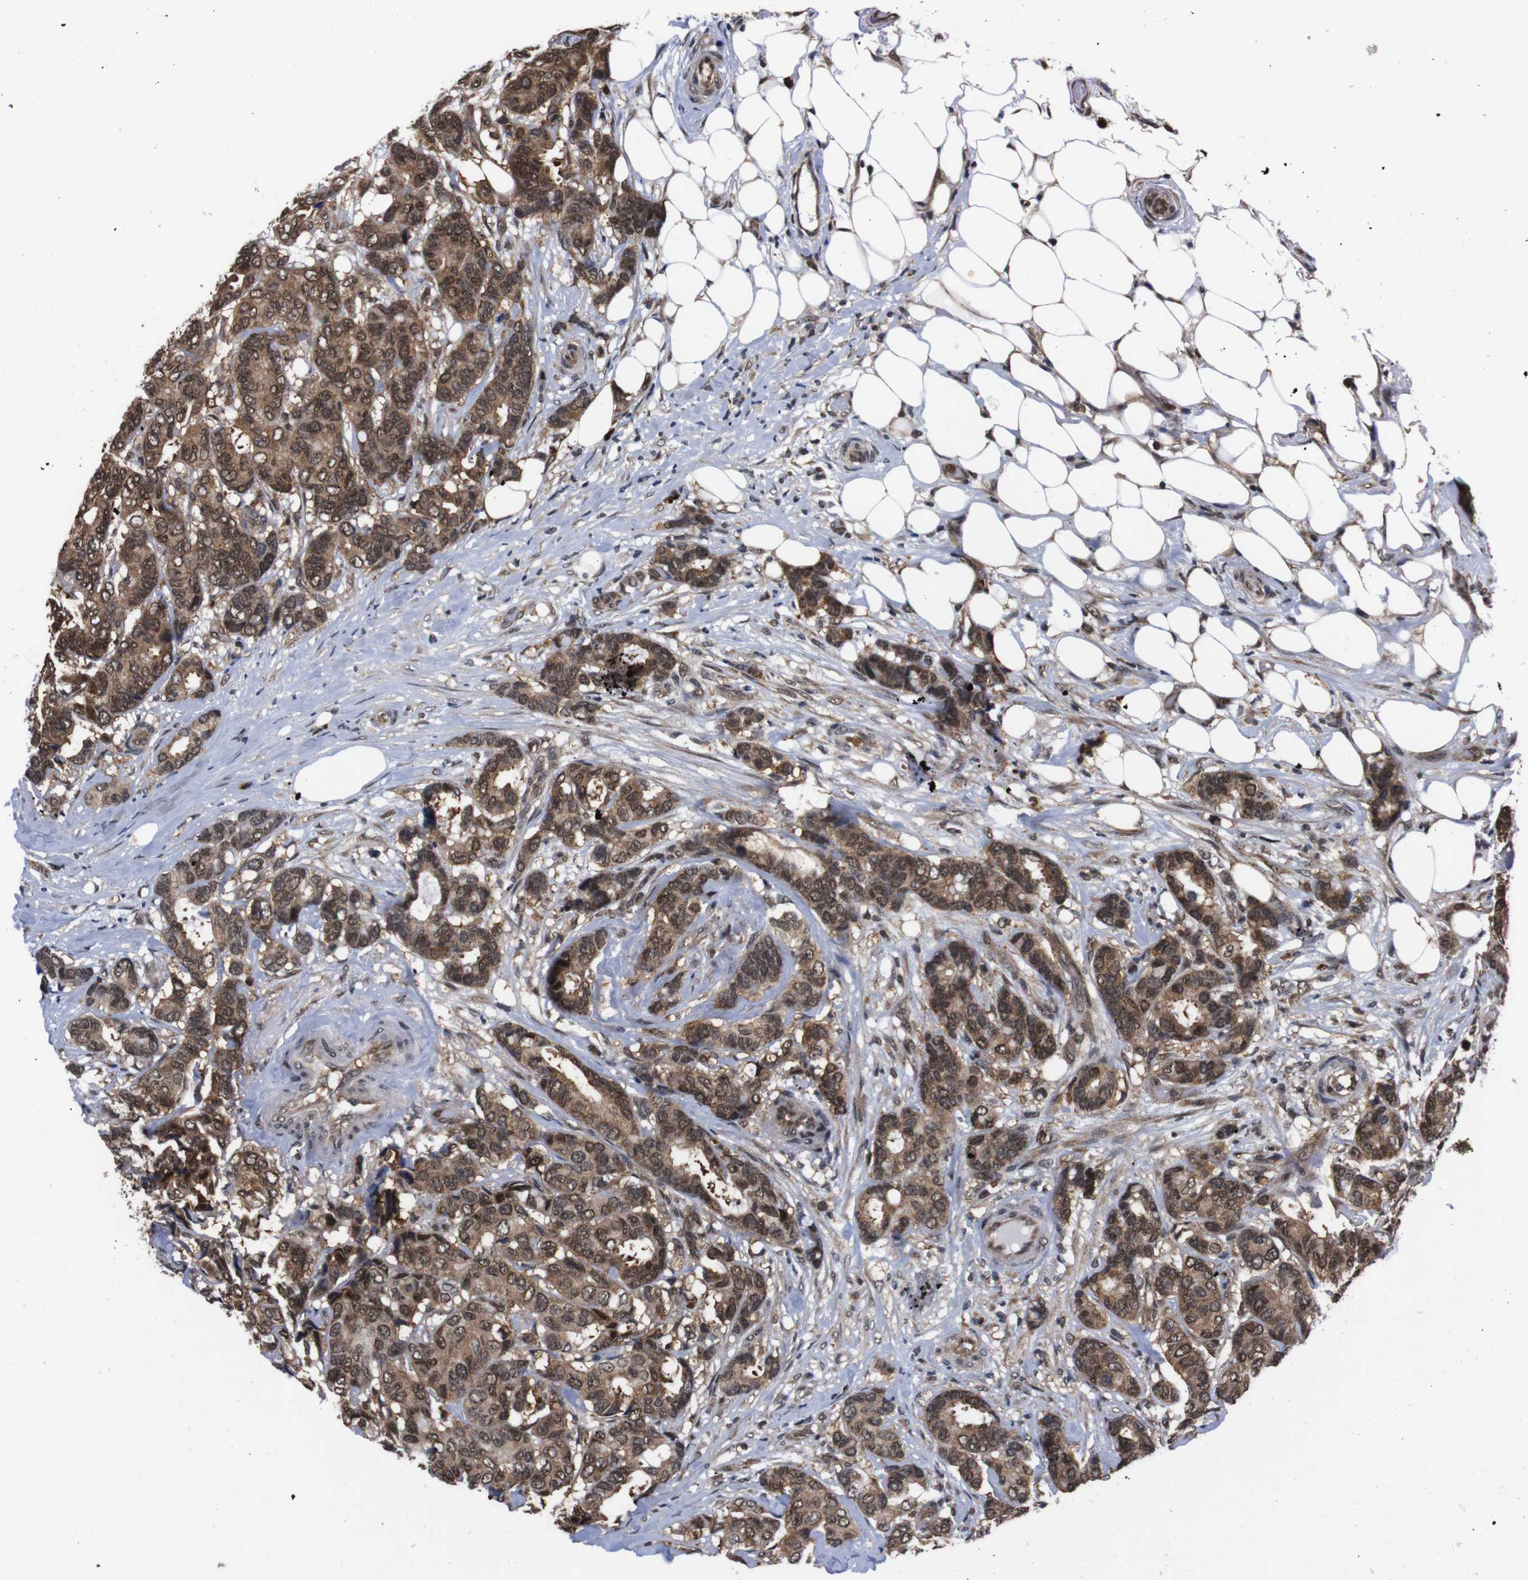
{"staining": {"intensity": "moderate", "quantity": ">75%", "location": "cytoplasmic/membranous,nuclear"}, "tissue": "breast cancer", "cell_type": "Tumor cells", "image_type": "cancer", "snomed": [{"axis": "morphology", "description": "Duct carcinoma"}, {"axis": "topography", "description": "Breast"}], "caption": "Breast cancer (intraductal carcinoma) stained with immunohistochemistry (IHC) reveals moderate cytoplasmic/membranous and nuclear expression in approximately >75% of tumor cells. The protein is stained brown, and the nuclei are stained in blue (DAB IHC with brightfield microscopy, high magnification).", "gene": "UBQLN2", "patient": {"sex": "female", "age": 87}}